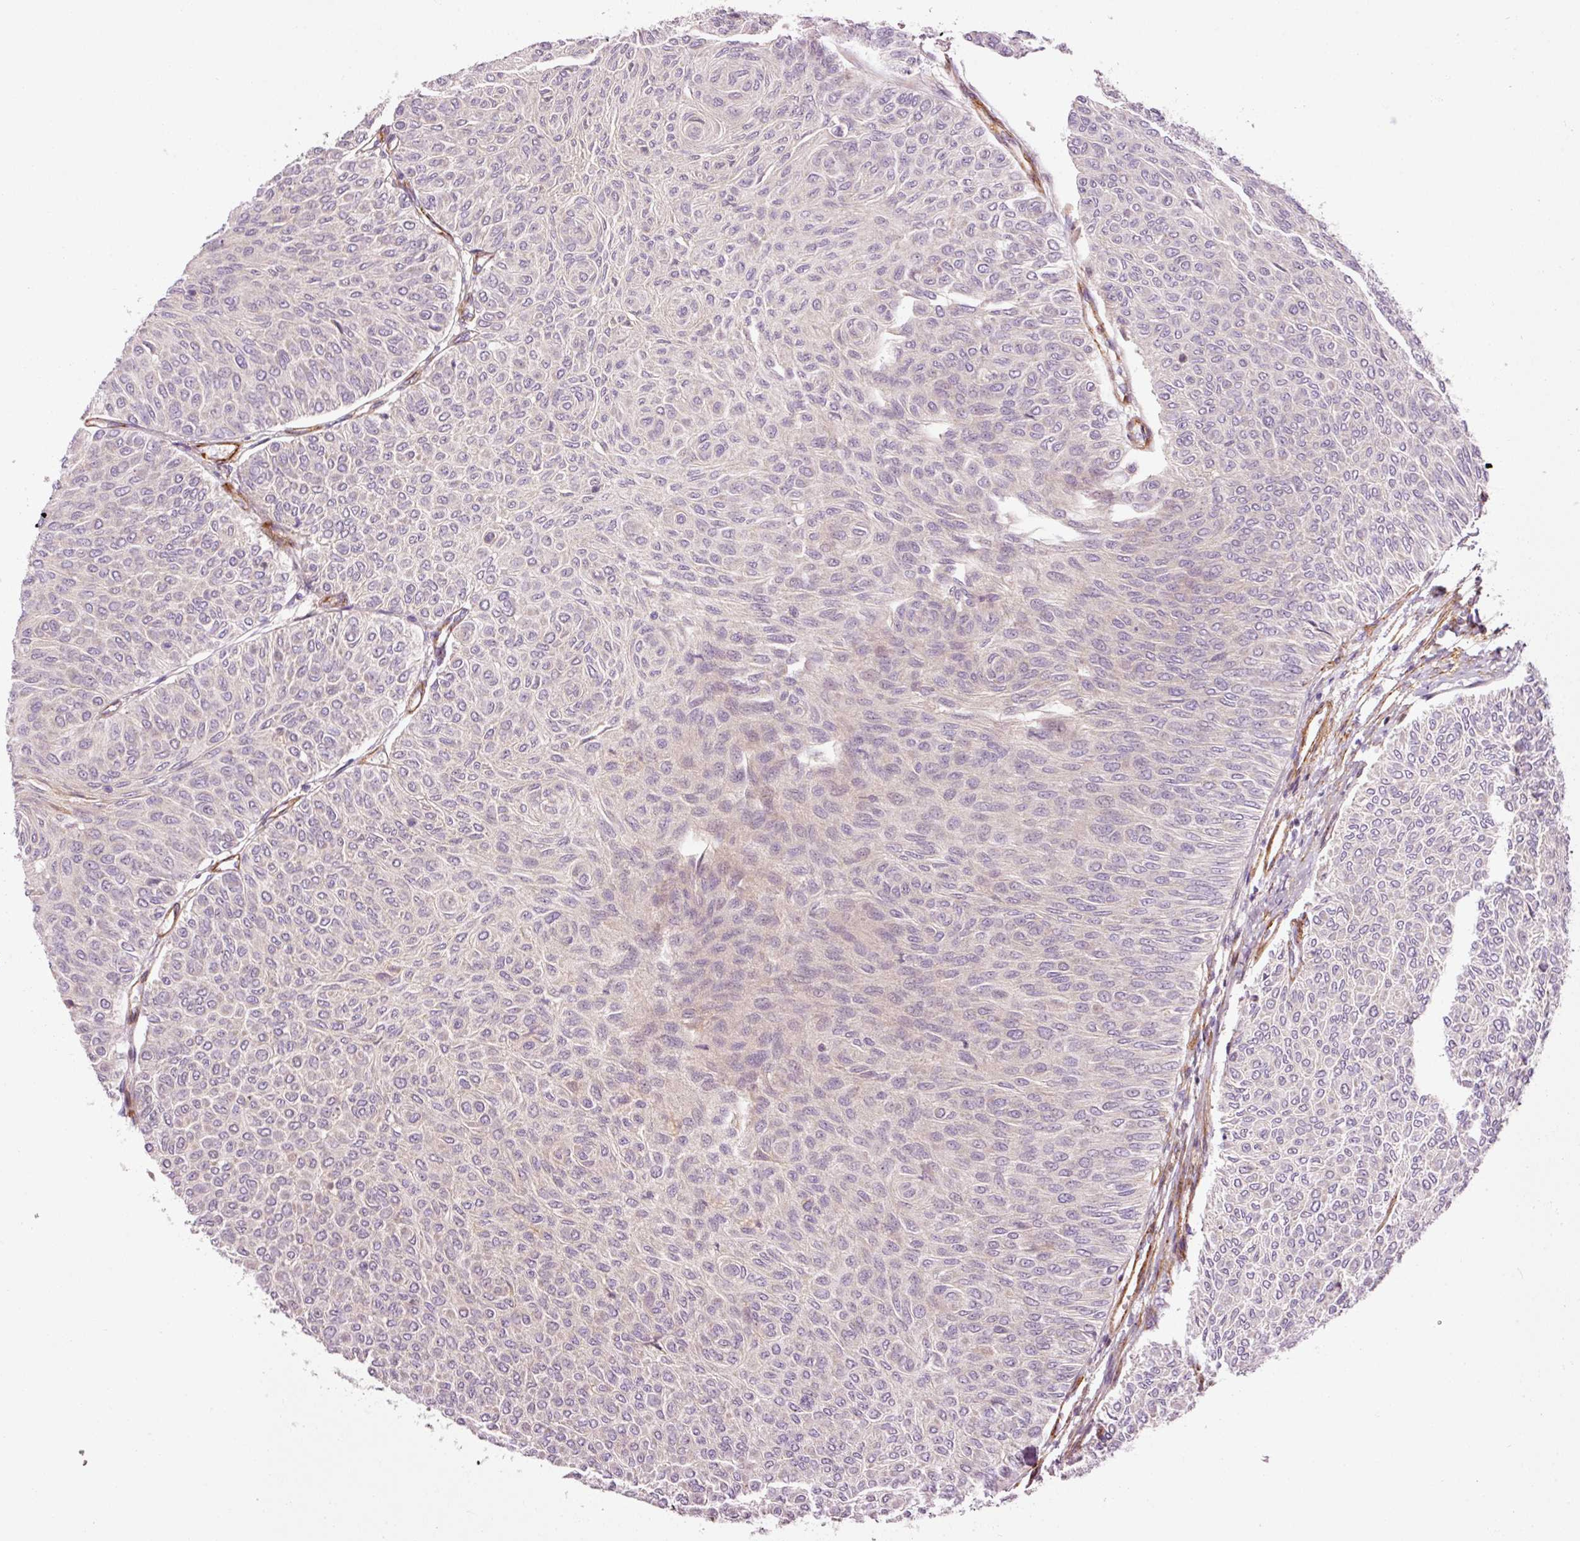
{"staining": {"intensity": "negative", "quantity": "none", "location": "none"}, "tissue": "urothelial cancer", "cell_type": "Tumor cells", "image_type": "cancer", "snomed": [{"axis": "morphology", "description": "Urothelial carcinoma, Low grade"}, {"axis": "topography", "description": "Urinary bladder"}], "caption": "Urothelial carcinoma (low-grade) was stained to show a protein in brown. There is no significant staining in tumor cells. Brightfield microscopy of IHC stained with DAB (brown) and hematoxylin (blue), captured at high magnification.", "gene": "ANKRD20A1", "patient": {"sex": "male", "age": 78}}